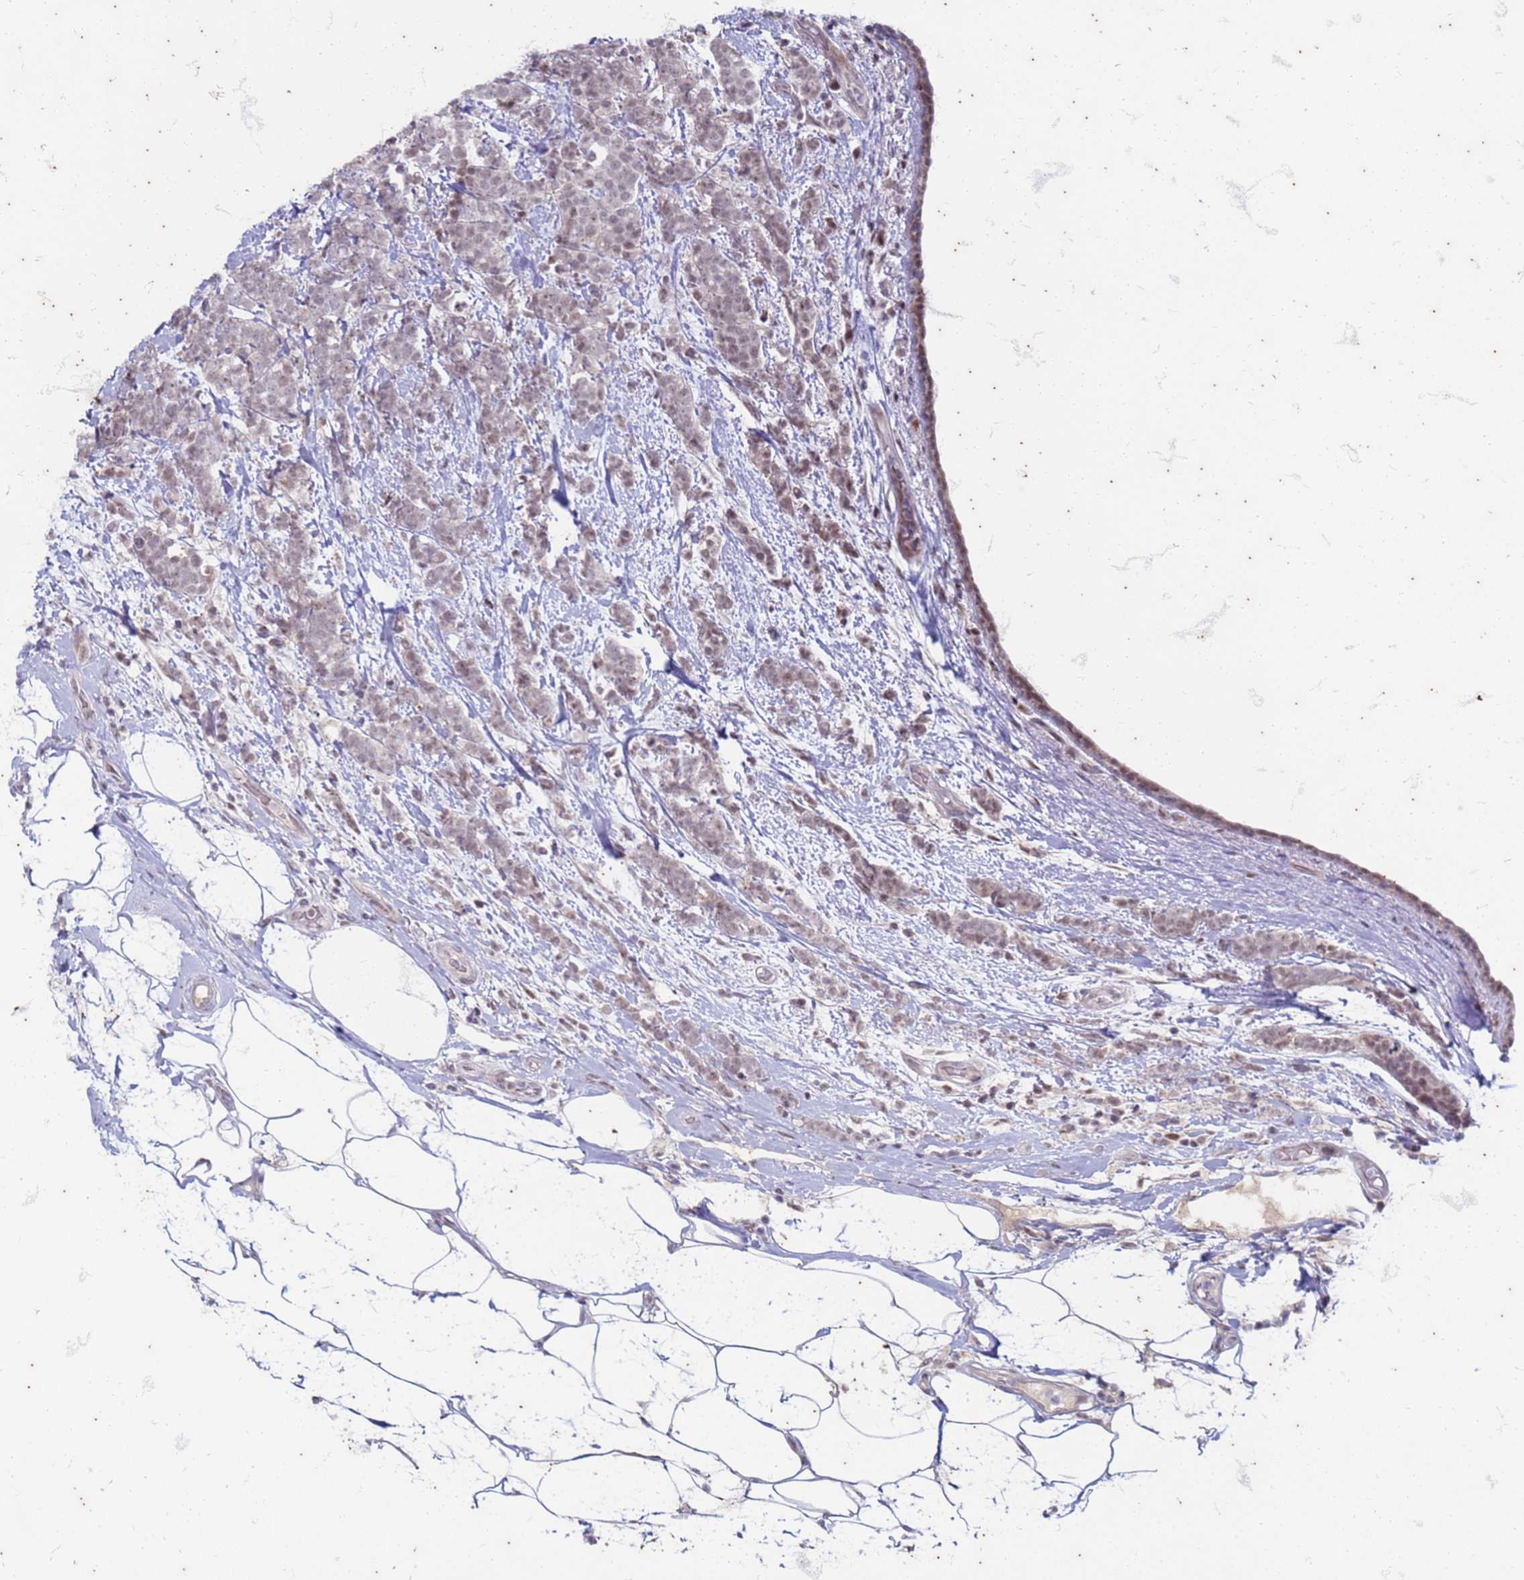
{"staining": {"intensity": "weak", "quantity": ">75%", "location": "nuclear"}, "tissue": "breast cancer", "cell_type": "Tumor cells", "image_type": "cancer", "snomed": [{"axis": "morphology", "description": "Lobular carcinoma"}, {"axis": "topography", "description": "Breast"}], "caption": "Weak nuclear positivity is present in about >75% of tumor cells in breast lobular carcinoma.", "gene": "TRMT6", "patient": {"sex": "female", "age": 58}}